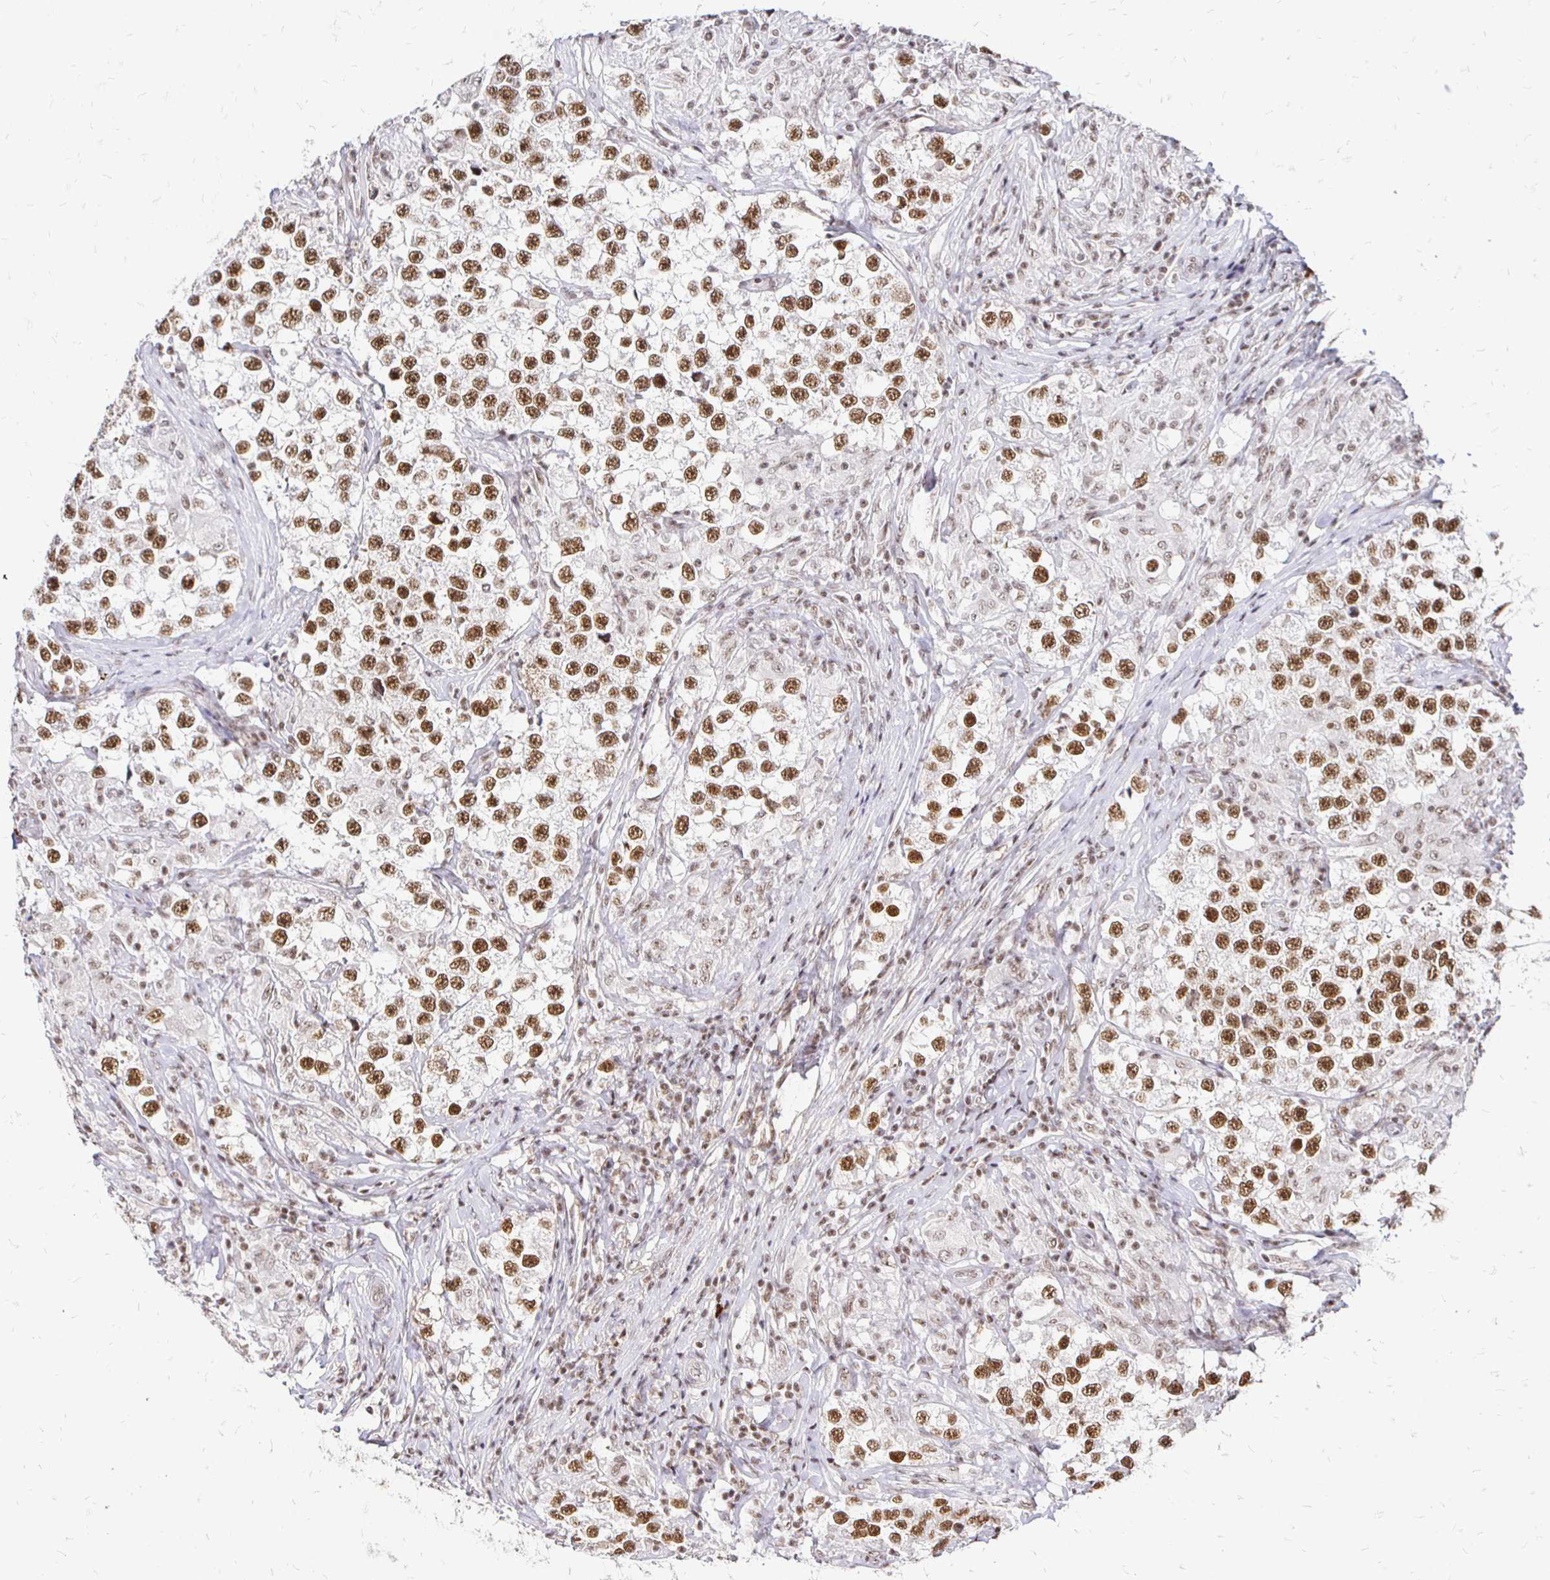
{"staining": {"intensity": "moderate", "quantity": ">75%", "location": "nuclear"}, "tissue": "testis cancer", "cell_type": "Tumor cells", "image_type": "cancer", "snomed": [{"axis": "morphology", "description": "Seminoma, NOS"}, {"axis": "topography", "description": "Testis"}], "caption": "Testis seminoma was stained to show a protein in brown. There is medium levels of moderate nuclear staining in about >75% of tumor cells.", "gene": "SIN3A", "patient": {"sex": "male", "age": 46}}